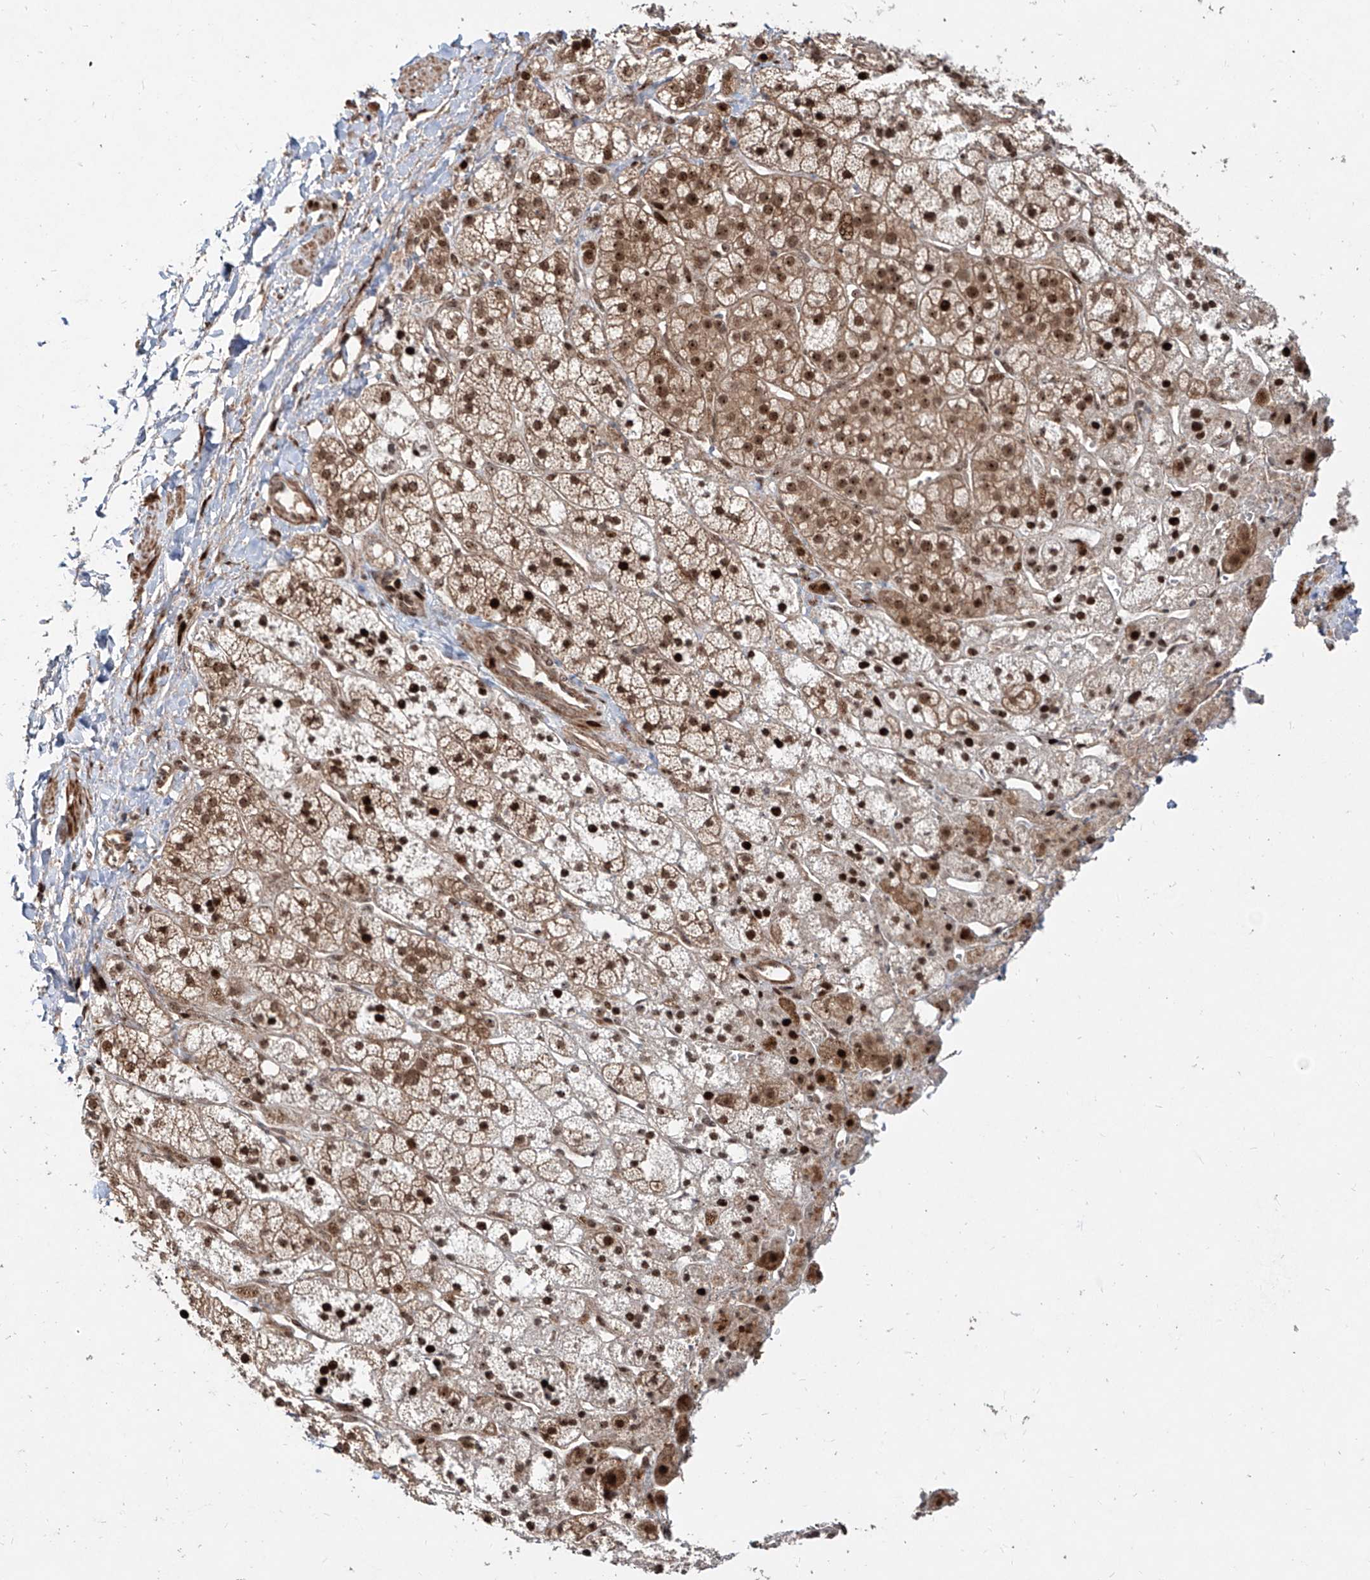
{"staining": {"intensity": "moderate", "quantity": ">75%", "location": "cytoplasmic/membranous,nuclear"}, "tissue": "adrenal gland", "cell_type": "Glandular cells", "image_type": "normal", "snomed": [{"axis": "morphology", "description": "Normal tissue, NOS"}, {"axis": "topography", "description": "Adrenal gland"}], "caption": "A medium amount of moderate cytoplasmic/membranous,nuclear expression is seen in about >75% of glandular cells in unremarkable adrenal gland. The staining is performed using DAB brown chromogen to label protein expression. The nuclei are counter-stained blue using hematoxylin.", "gene": "ZNF710", "patient": {"sex": "male", "age": 56}}